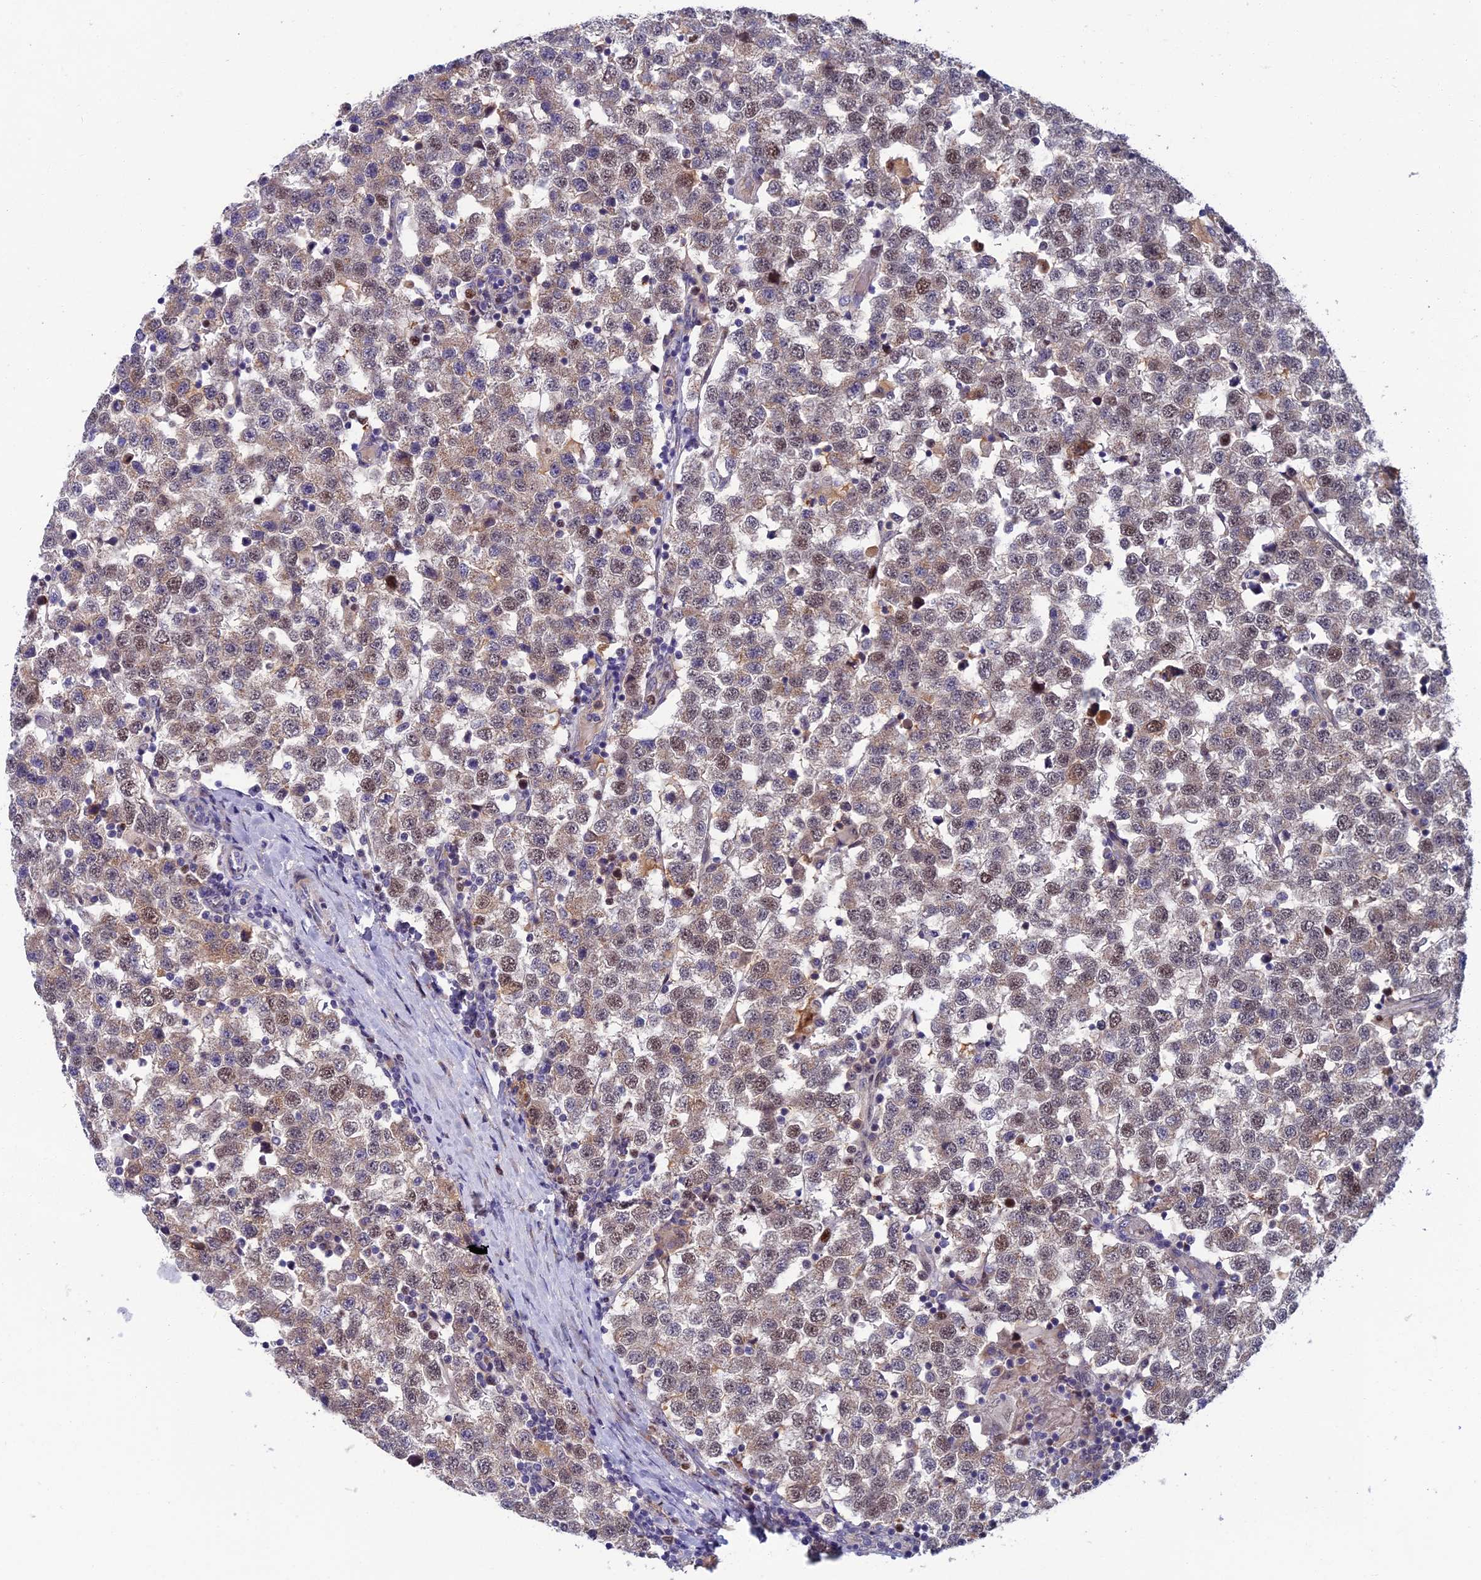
{"staining": {"intensity": "moderate", "quantity": "25%-75%", "location": "nuclear"}, "tissue": "testis cancer", "cell_type": "Tumor cells", "image_type": "cancer", "snomed": [{"axis": "morphology", "description": "Seminoma, NOS"}, {"axis": "topography", "description": "Testis"}], "caption": "There is medium levels of moderate nuclear positivity in tumor cells of testis cancer (seminoma), as demonstrated by immunohistochemical staining (brown color).", "gene": "LIG1", "patient": {"sex": "male", "age": 34}}